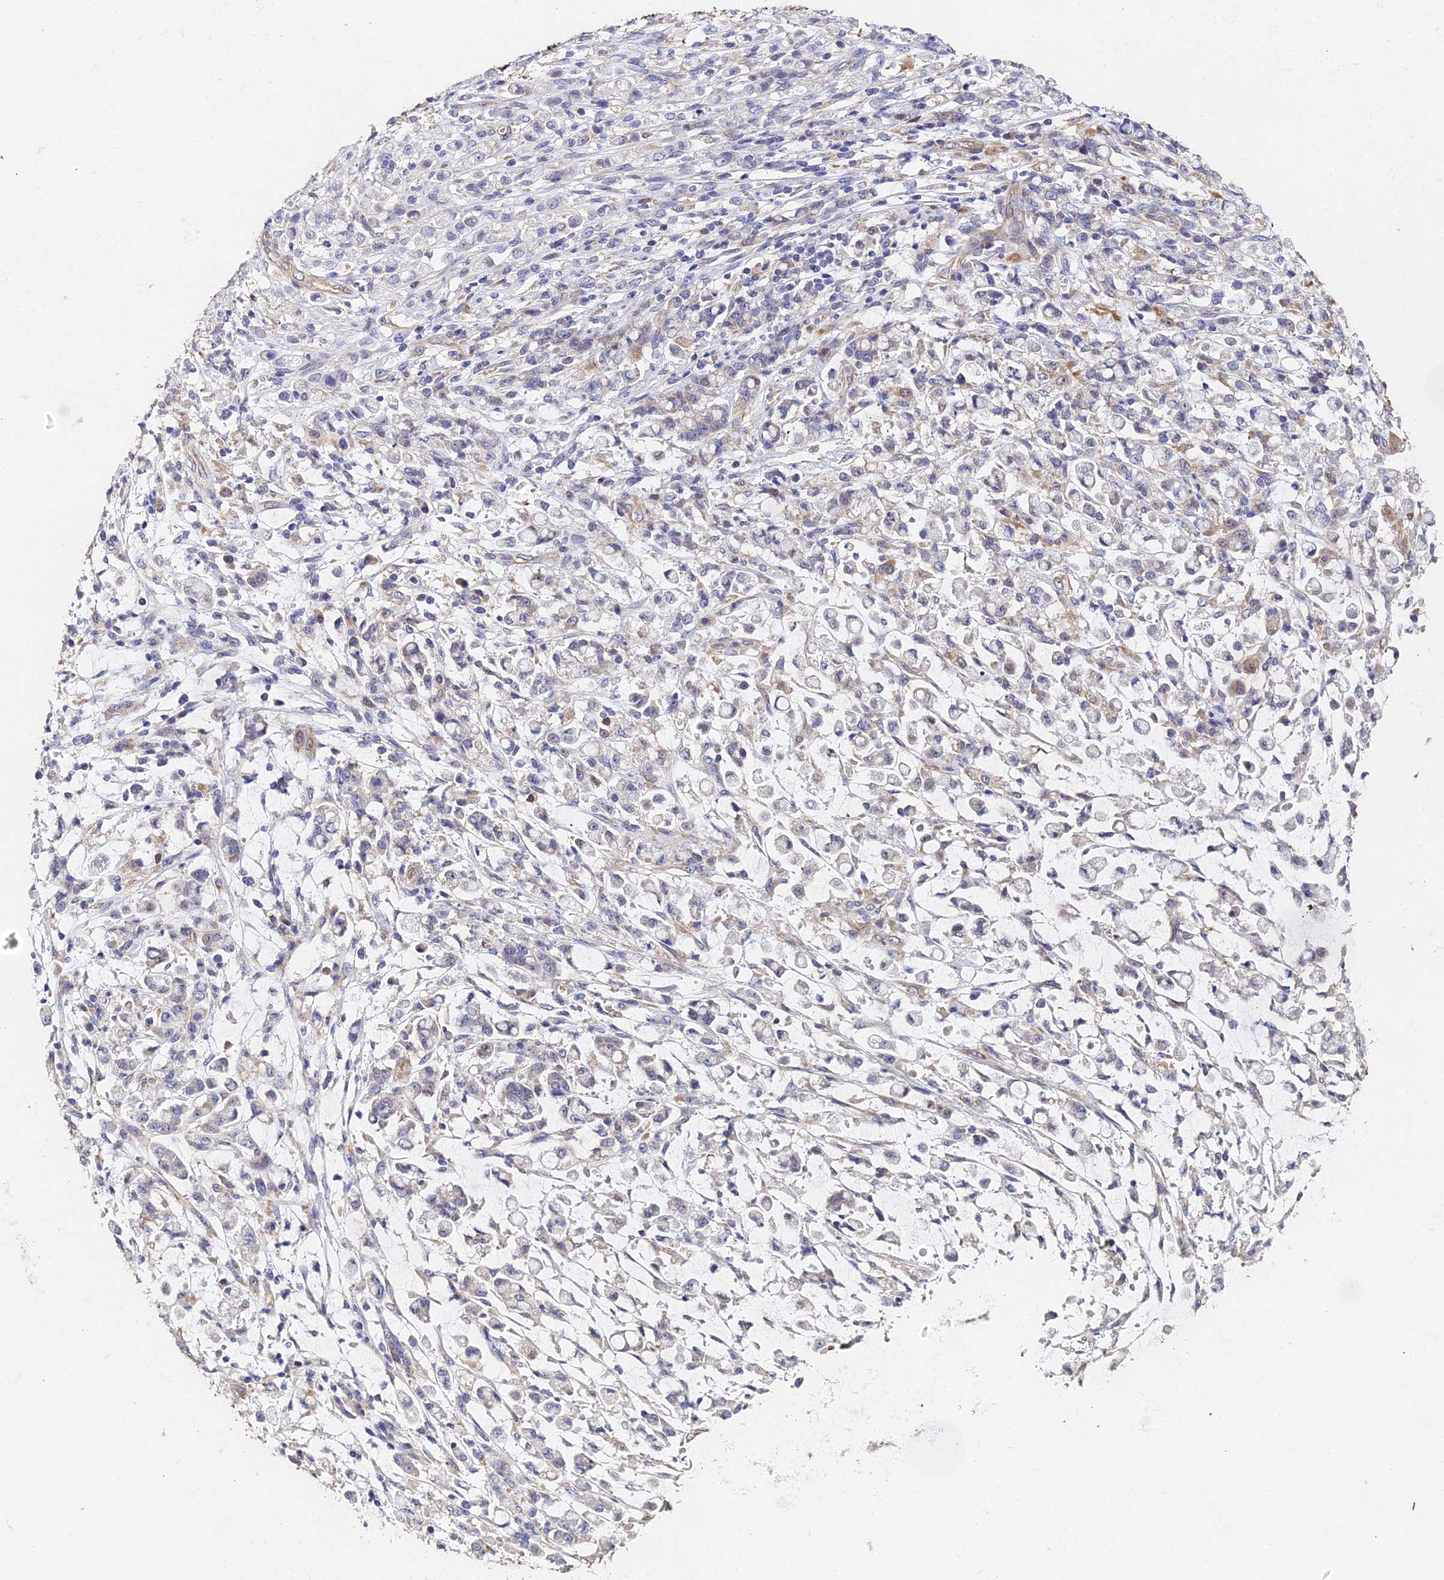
{"staining": {"intensity": "moderate", "quantity": "<25%", "location": "cytoplasmic/membranous"}, "tissue": "stomach cancer", "cell_type": "Tumor cells", "image_type": "cancer", "snomed": [{"axis": "morphology", "description": "Adenocarcinoma, NOS"}, {"axis": "topography", "description": "Stomach"}], "caption": "Stomach adenocarcinoma tissue exhibits moderate cytoplasmic/membranous expression in approximately <25% of tumor cells", "gene": "ENSG00000268674", "patient": {"sex": "female", "age": 60}}